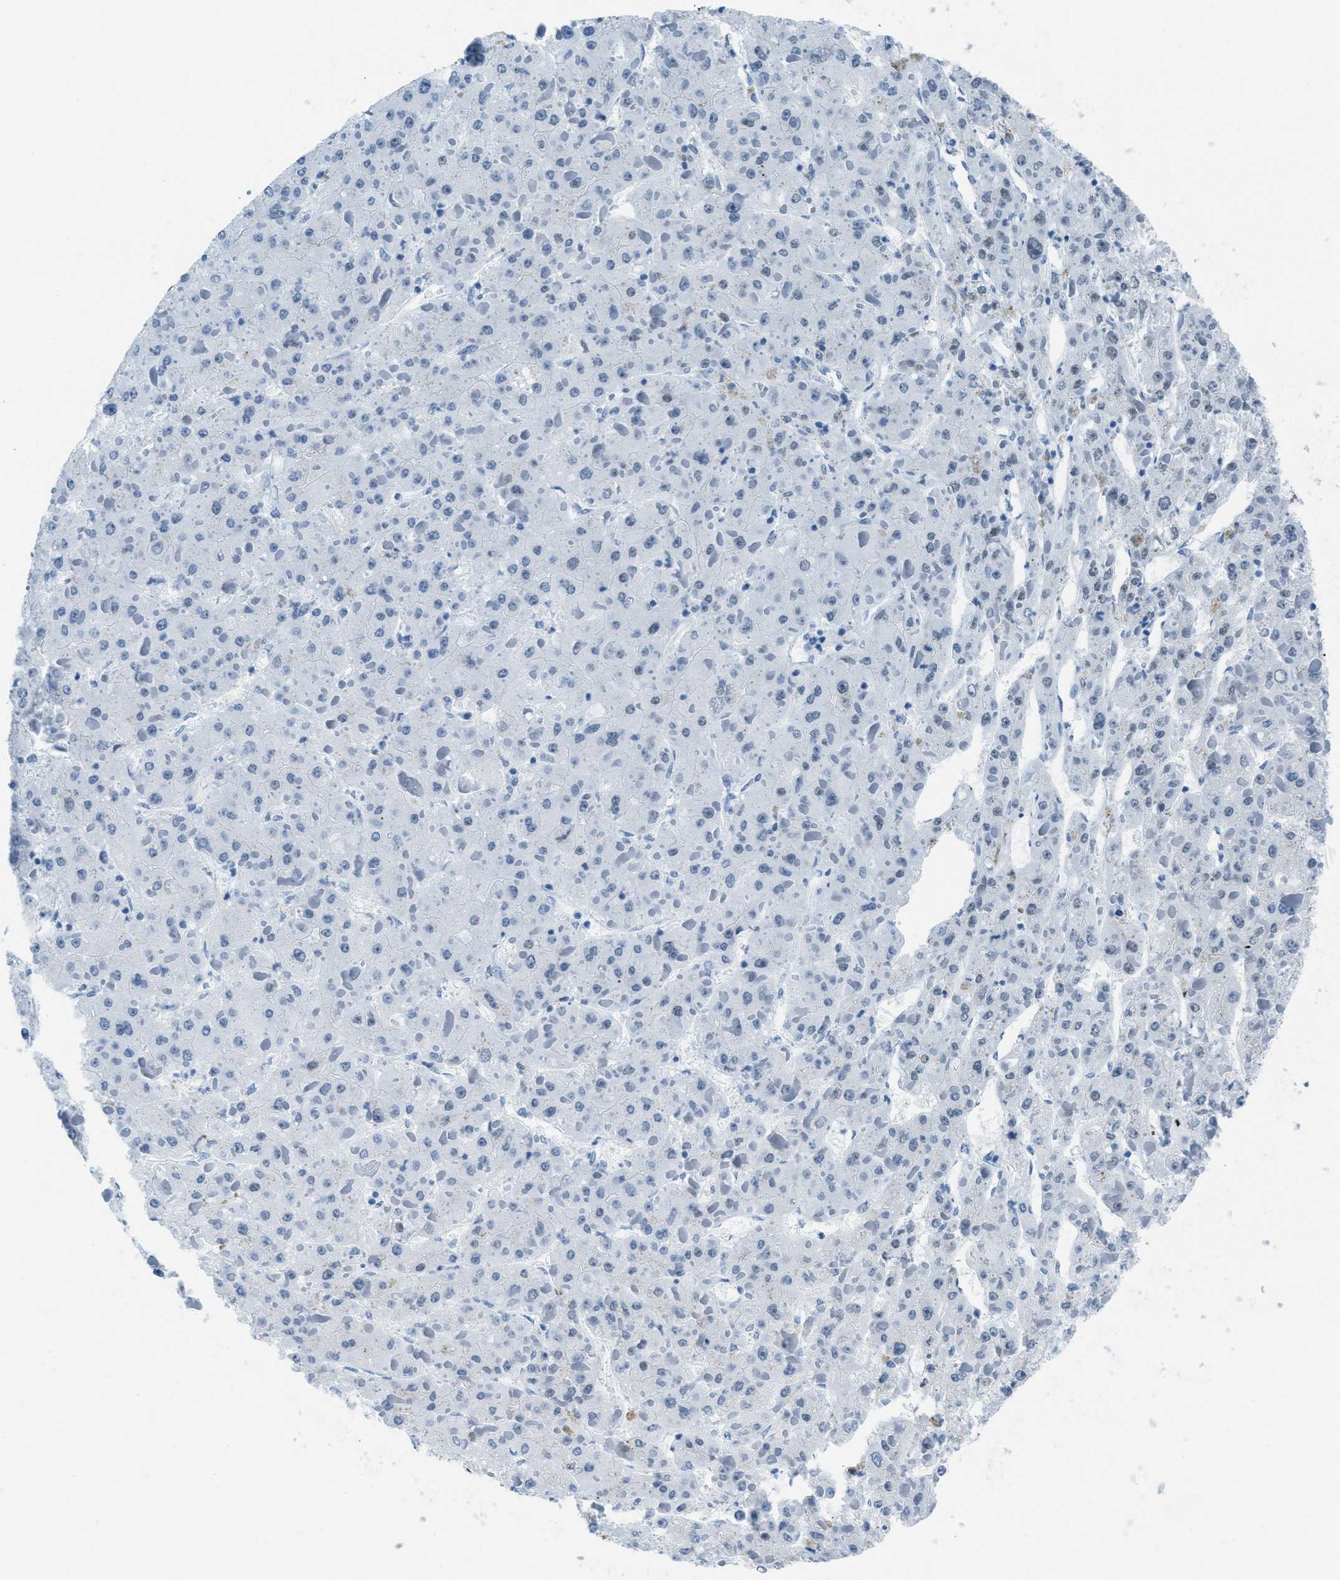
{"staining": {"intensity": "negative", "quantity": "none", "location": "none"}, "tissue": "liver cancer", "cell_type": "Tumor cells", "image_type": "cancer", "snomed": [{"axis": "morphology", "description": "Carcinoma, Hepatocellular, NOS"}, {"axis": "topography", "description": "Liver"}], "caption": "Tumor cells show no significant staining in liver hepatocellular carcinoma. (Brightfield microscopy of DAB (3,3'-diaminobenzidine) IHC at high magnification).", "gene": "PLA2G2A", "patient": {"sex": "female", "age": 73}}